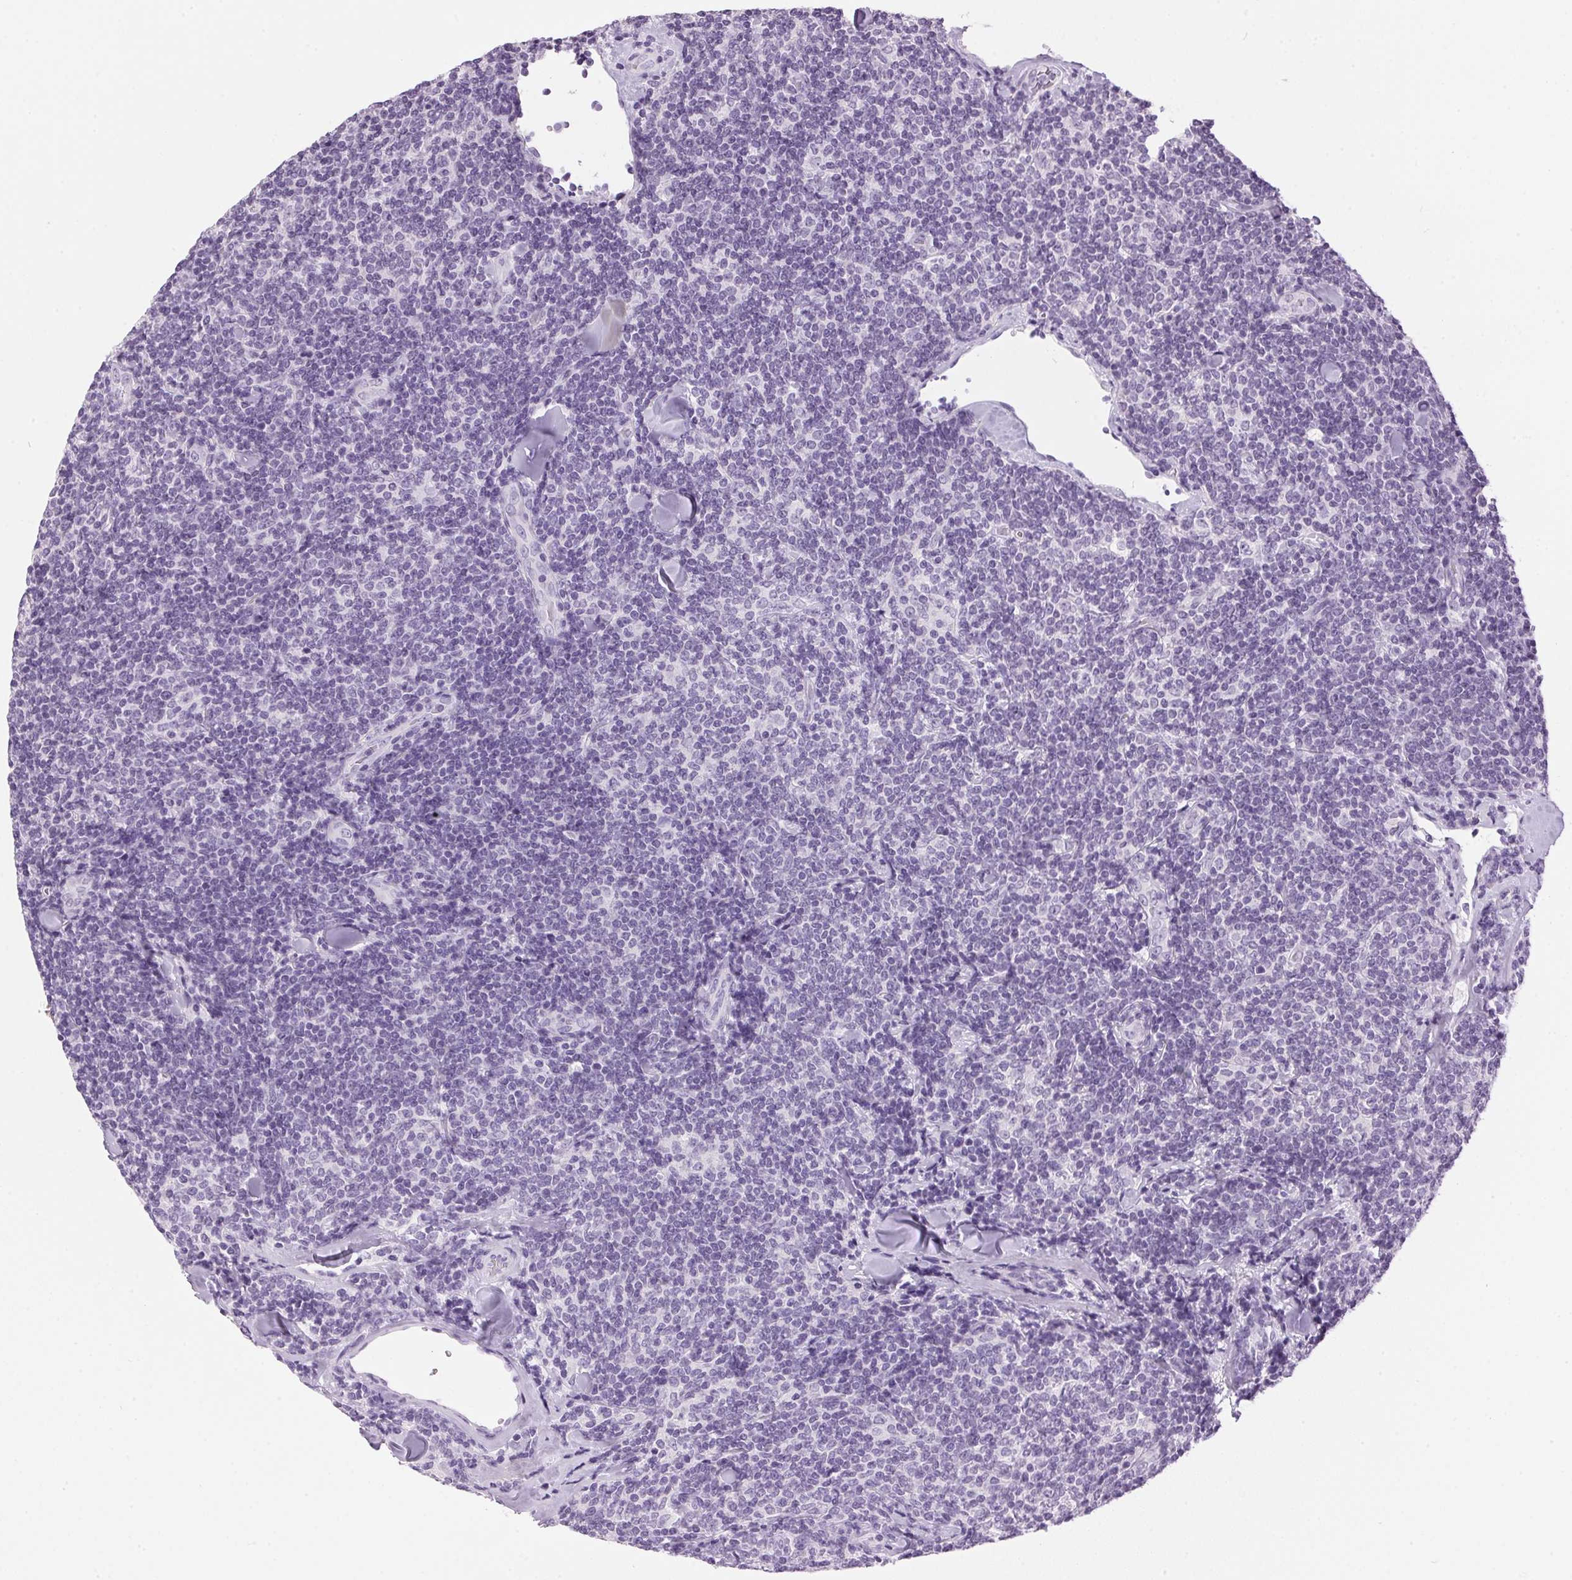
{"staining": {"intensity": "negative", "quantity": "none", "location": "none"}, "tissue": "lymphoma", "cell_type": "Tumor cells", "image_type": "cancer", "snomed": [{"axis": "morphology", "description": "Malignant lymphoma, non-Hodgkin's type, Low grade"}, {"axis": "topography", "description": "Lymph node"}], "caption": "This is an IHC micrograph of lymphoma. There is no positivity in tumor cells.", "gene": "SP7", "patient": {"sex": "female", "age": 56}}